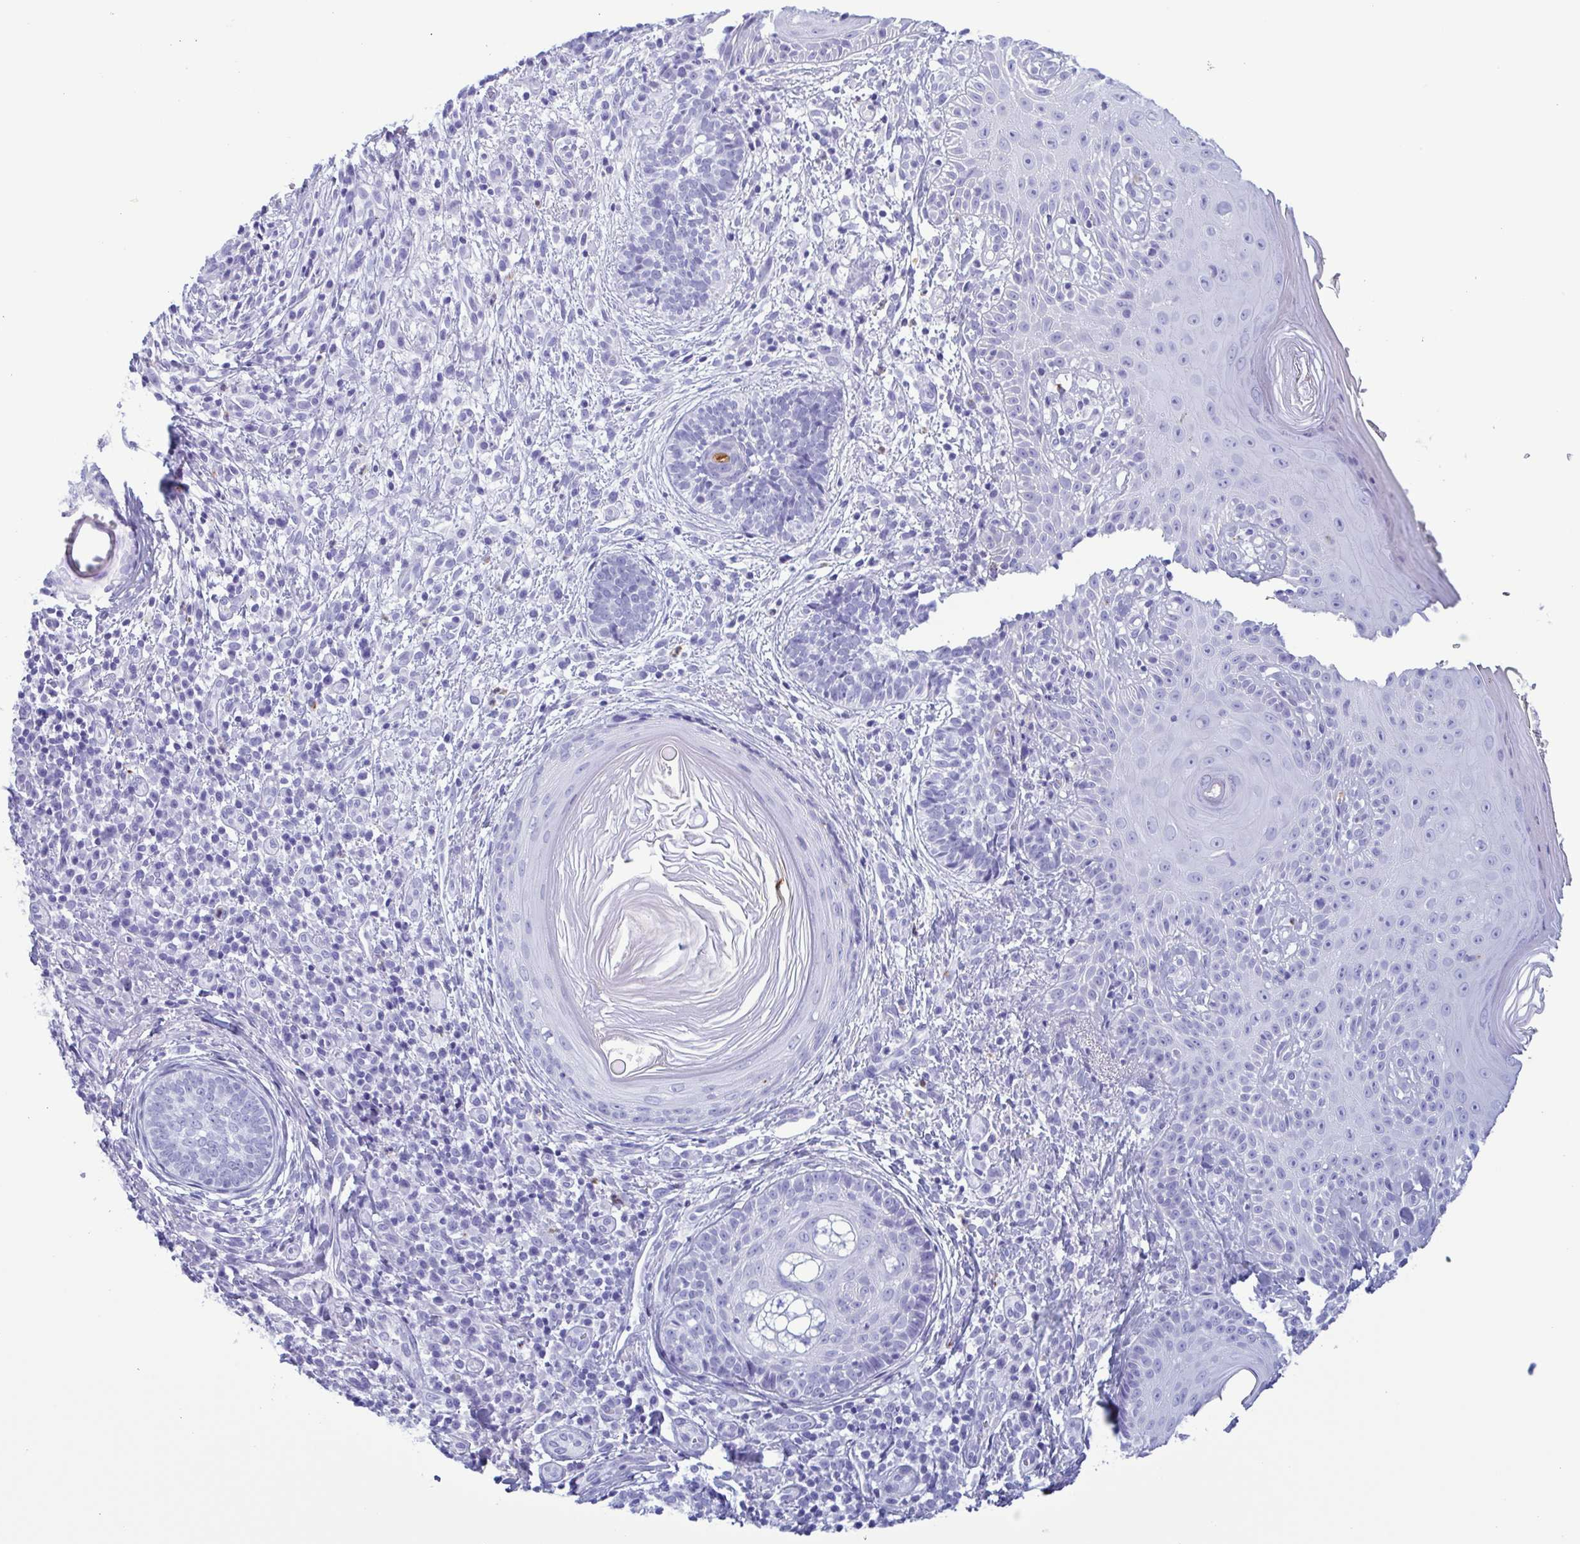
{"staining": {"intensity": "negative", "quantity": "none", "location": "none"}, "tissue": "skin cancer", "cell_type": "Tumor cells", "image_type": "cancer", "snomed": [{"axis": "morphology", "description": "Basal cell carcinoma"}, {"axis": "topography", "description": "Skin"}], "caption": "Immunohistochemical staining of skin cancer (basal cell carcinoma) demonstrates no significant positivity in tumor cells. (DAB immunohistochemistry, high magnification).", "gene": "LTF", "patient": {"sex": "male", "age": 65}}